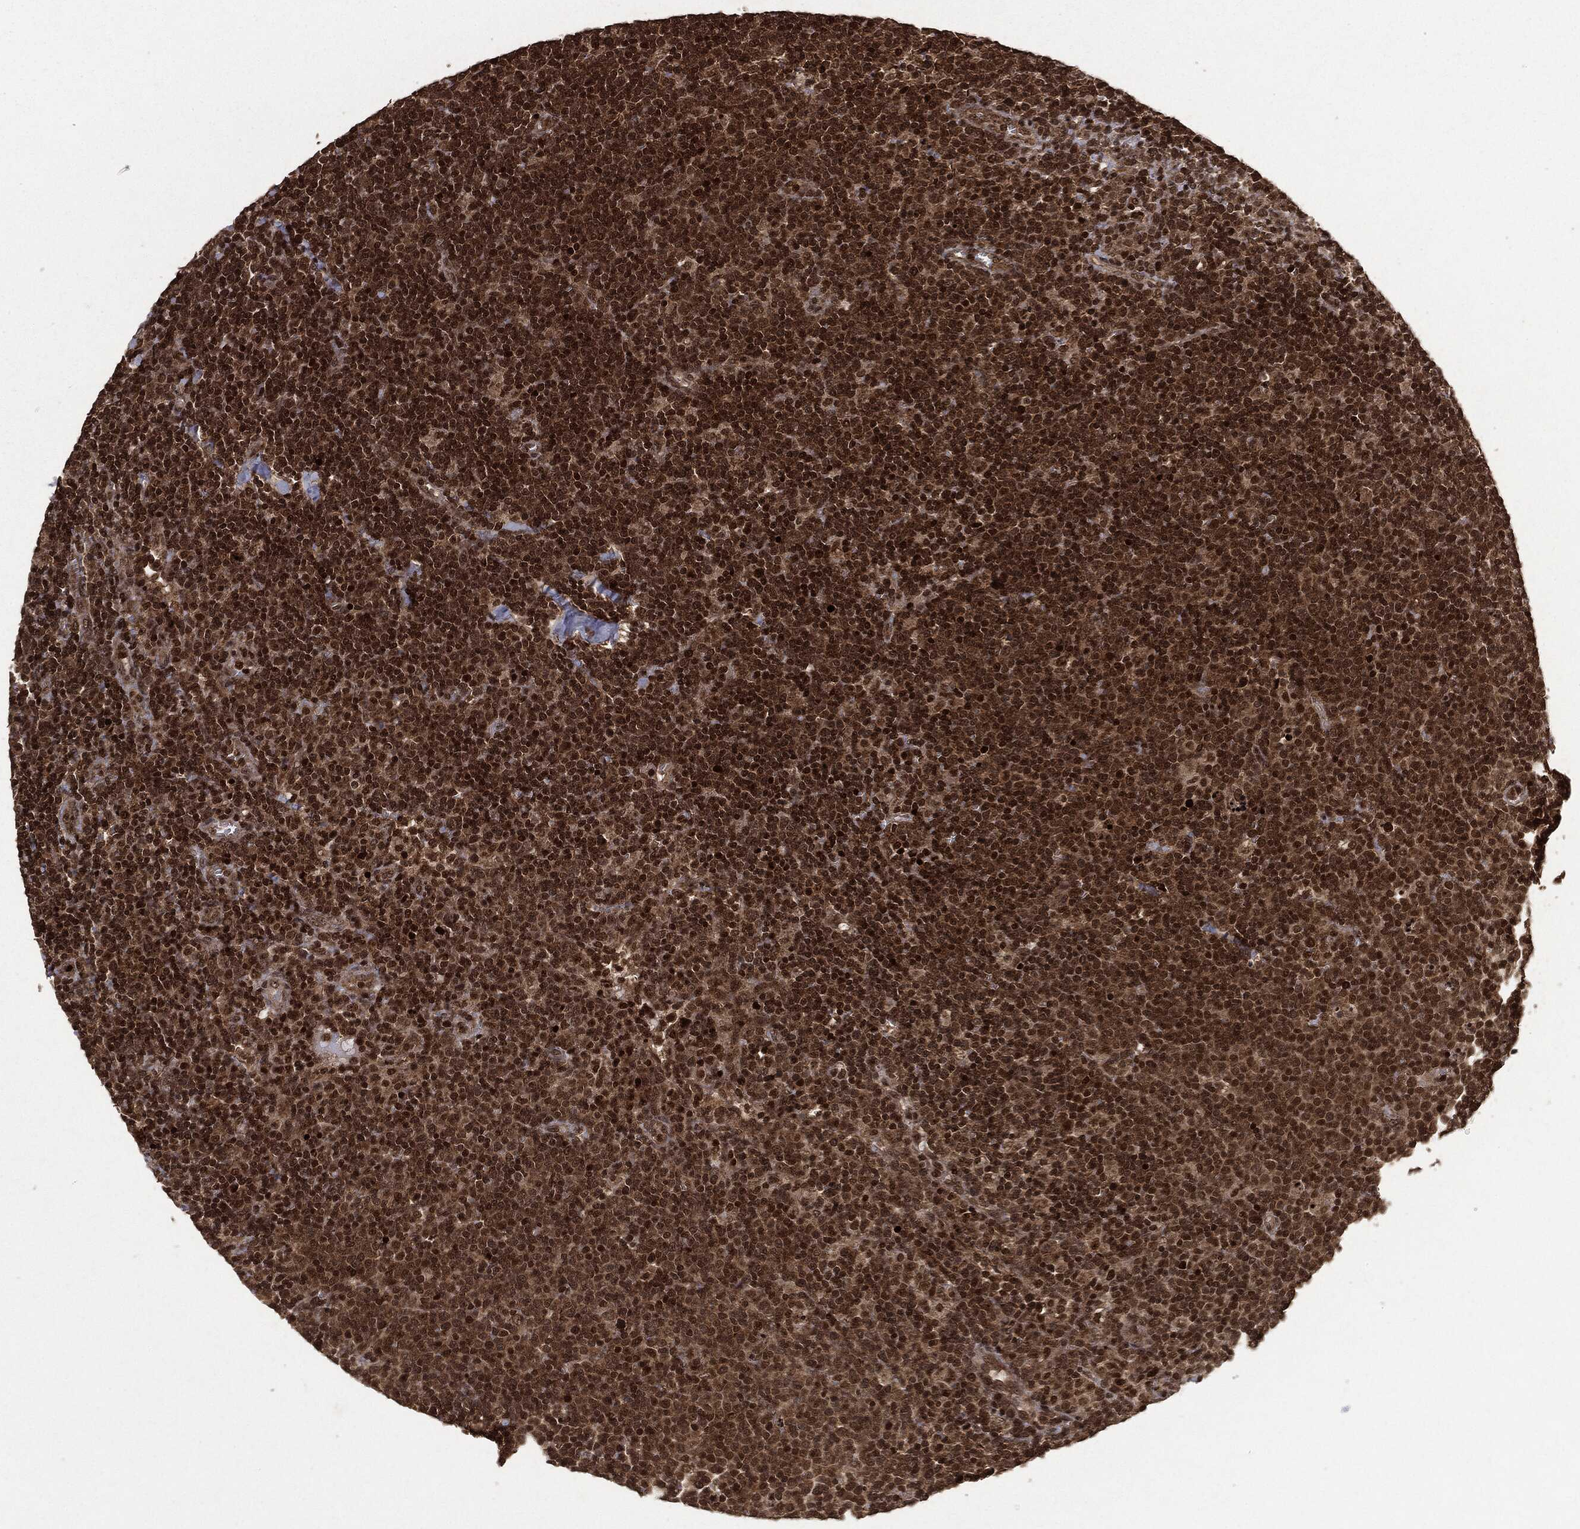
{"staining": {"intensity": "moderate", "quantity": ">75%", "location": "nuclear"}, "tissue": "lymphoma", "cell_type": "Tumor cells", "image_type": "cancer", "snomed": [{"axis": "morphology", "description": "Malignant lymphoma, non-Hodgkin's type, High grade"}, {"axis": "topography", "description": "Lymph node"}], "caption": "A micrograph showing moderate nuclear positivity in approximately >75% of tumor cells in lymphoma, as visualized by brown immunohistochemical staining.", "gene": "CTDP1", "patient": {"sex": "male", "age": 61}}